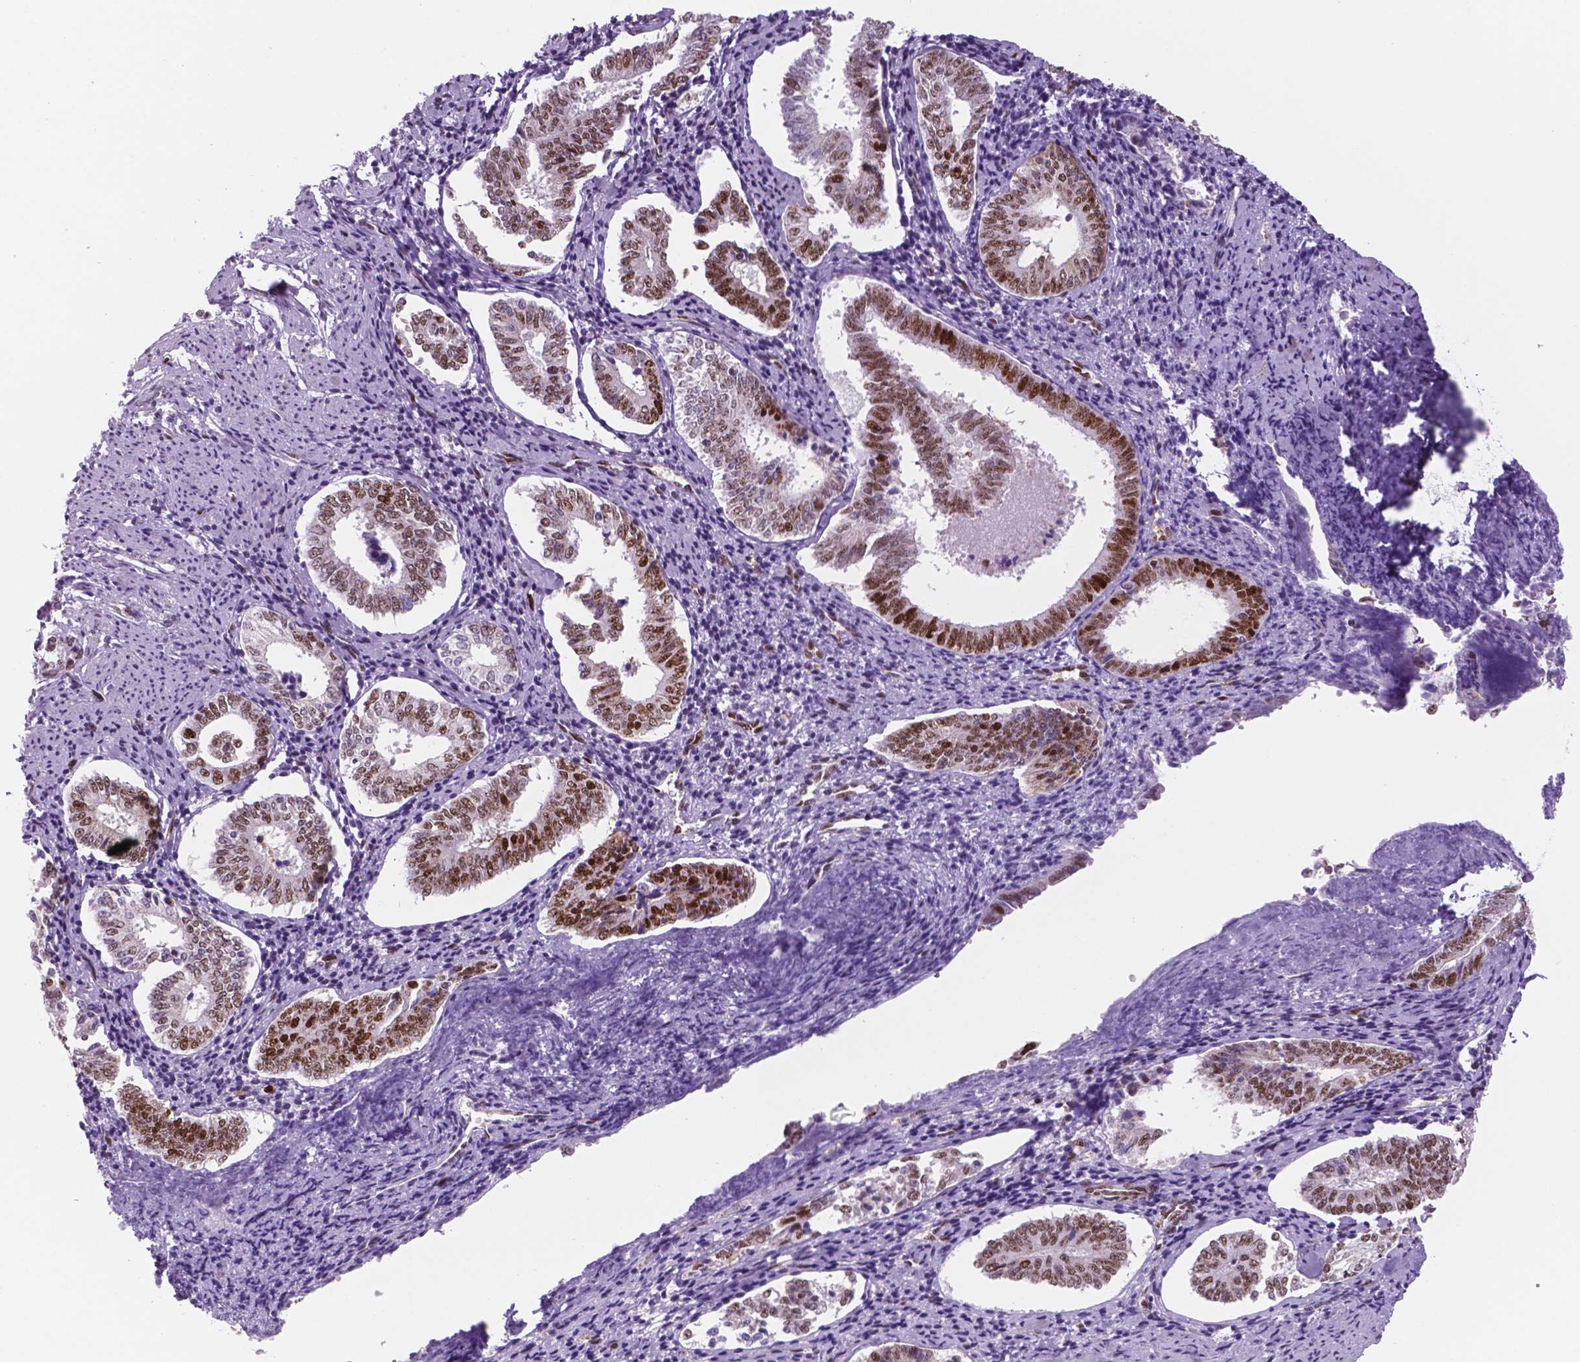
{"staining": {"intensity": "moderate", "quantity": ">75%", "location": "nuclear"}, "tissue": "cervical cancer", "cell_type": "Tumor cells", "image_type": "cancer", "snomed": [{"axis": "morphology", "description": "Squamous cell carcinoma, NOS"}, {"axis": "topography", "description": "Cervix"}], "caption": "High-magnification brightfield microscopy of squamous cell carcinoma (cervical) stained with DAB (brown) and counterstained with hematoxylin (blue). tumor cells exhibit moderate nuclear expression is present in about>75% of cells. Using DAB (3,3'-diaminobenzidine) (brown) and hematoxylin (blue) stains, captured at high magnification using brightfield microscopy.", "gene": "MSH6", "patient": {"sex": "female", "age": 59}}